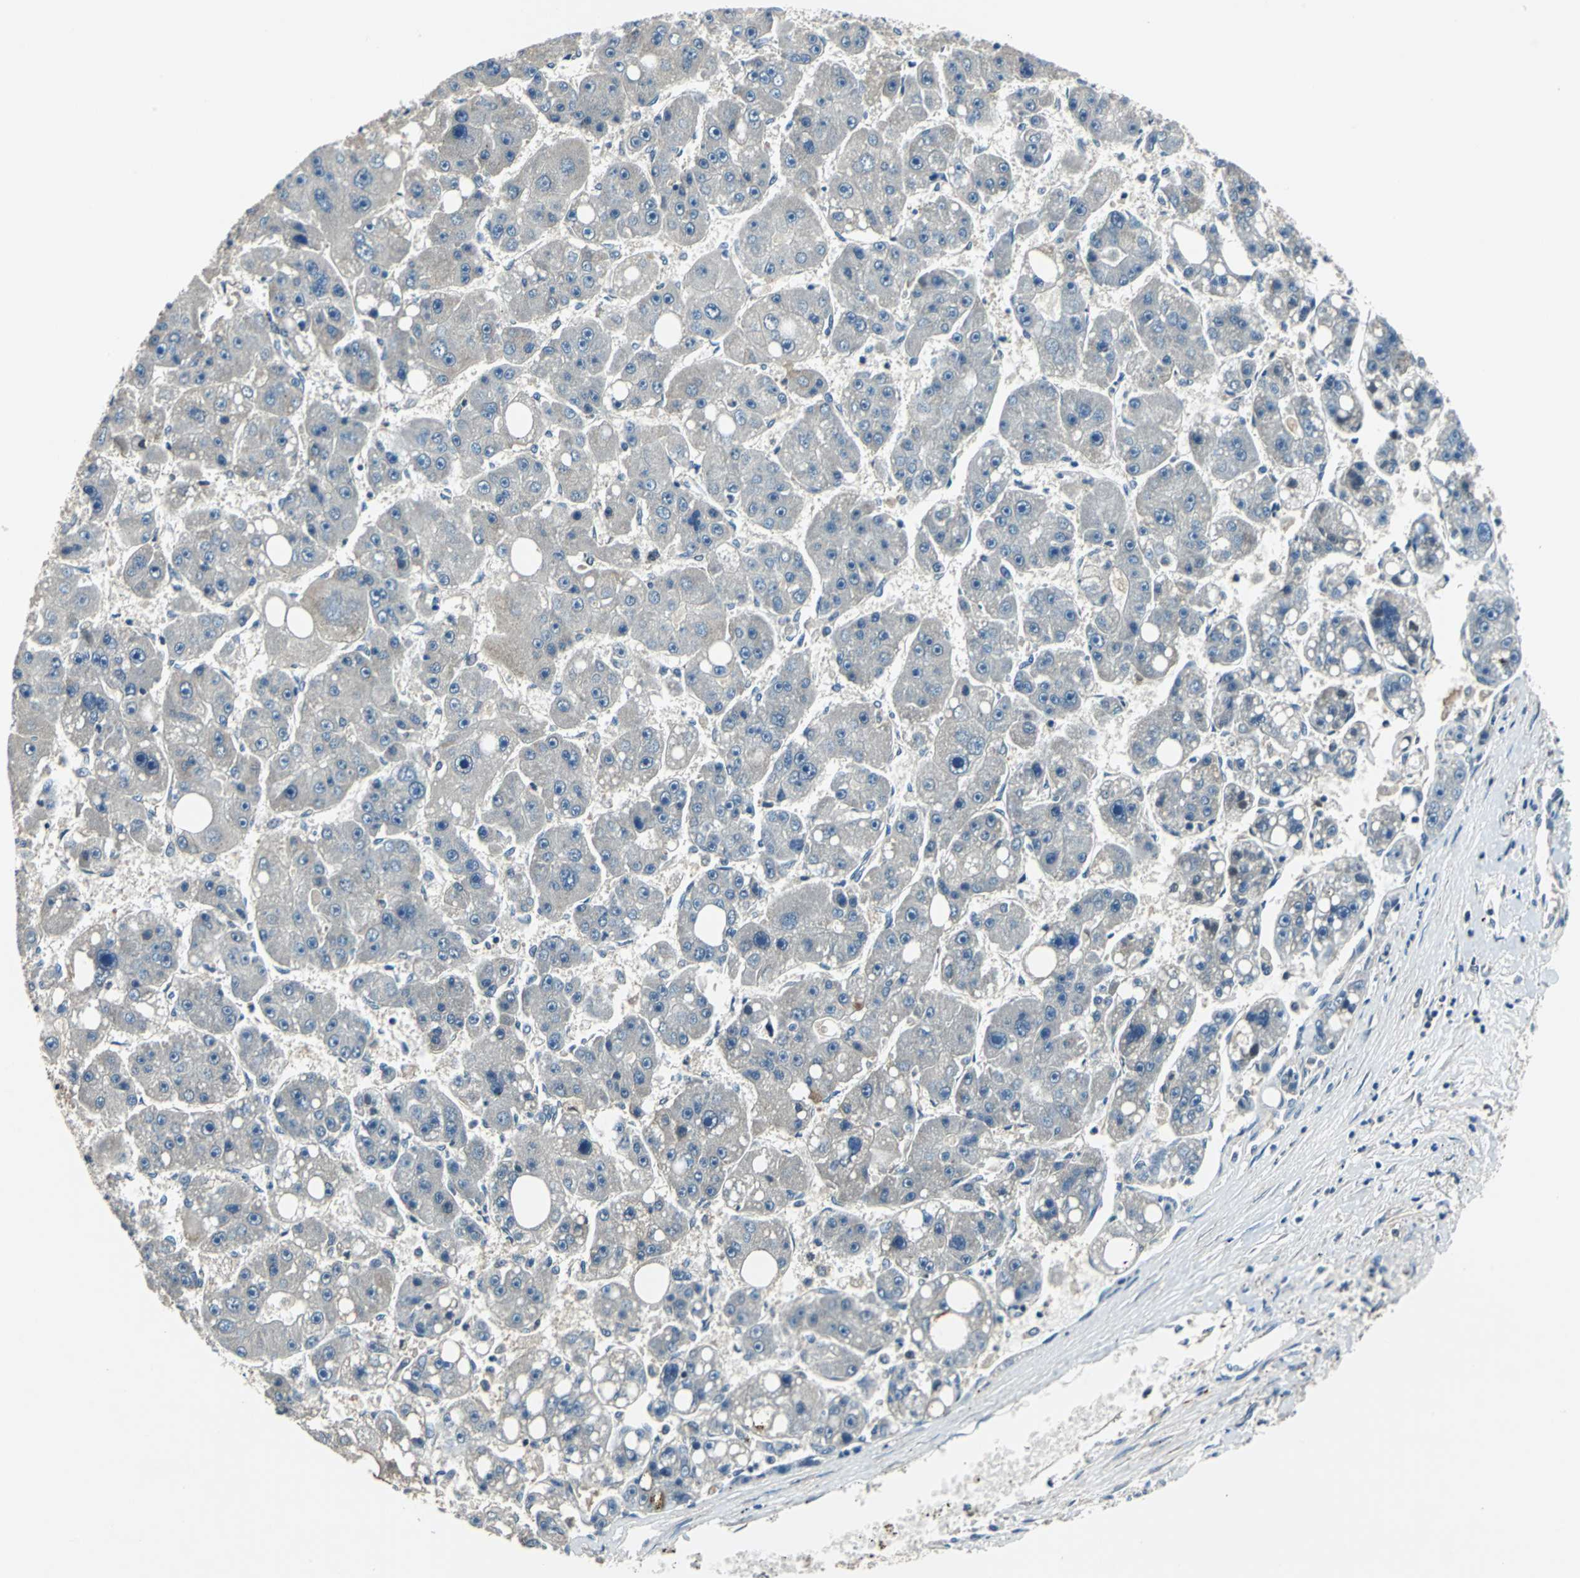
{"staining": {"intensity": "negative", "quantity": "none", "location": "none"}, "tissue": "liver cancer", "cell_type": "Tumor cells", "image_type": "cancer", "snomed": [{"axis": "morphology", "description": "Carcinoma, Hepatocellular, NOS"}, {"axis": "topography", "description": "Liver"}], "caption": "High power microscopy image of an immunohistochemistry (IHC) photomicrograph of liver hepatocellular carcinoma, revealing no significant expression in tumor cells.", "gene": "SLC19A2", "patient": {"sex": "female", "age": 61}}